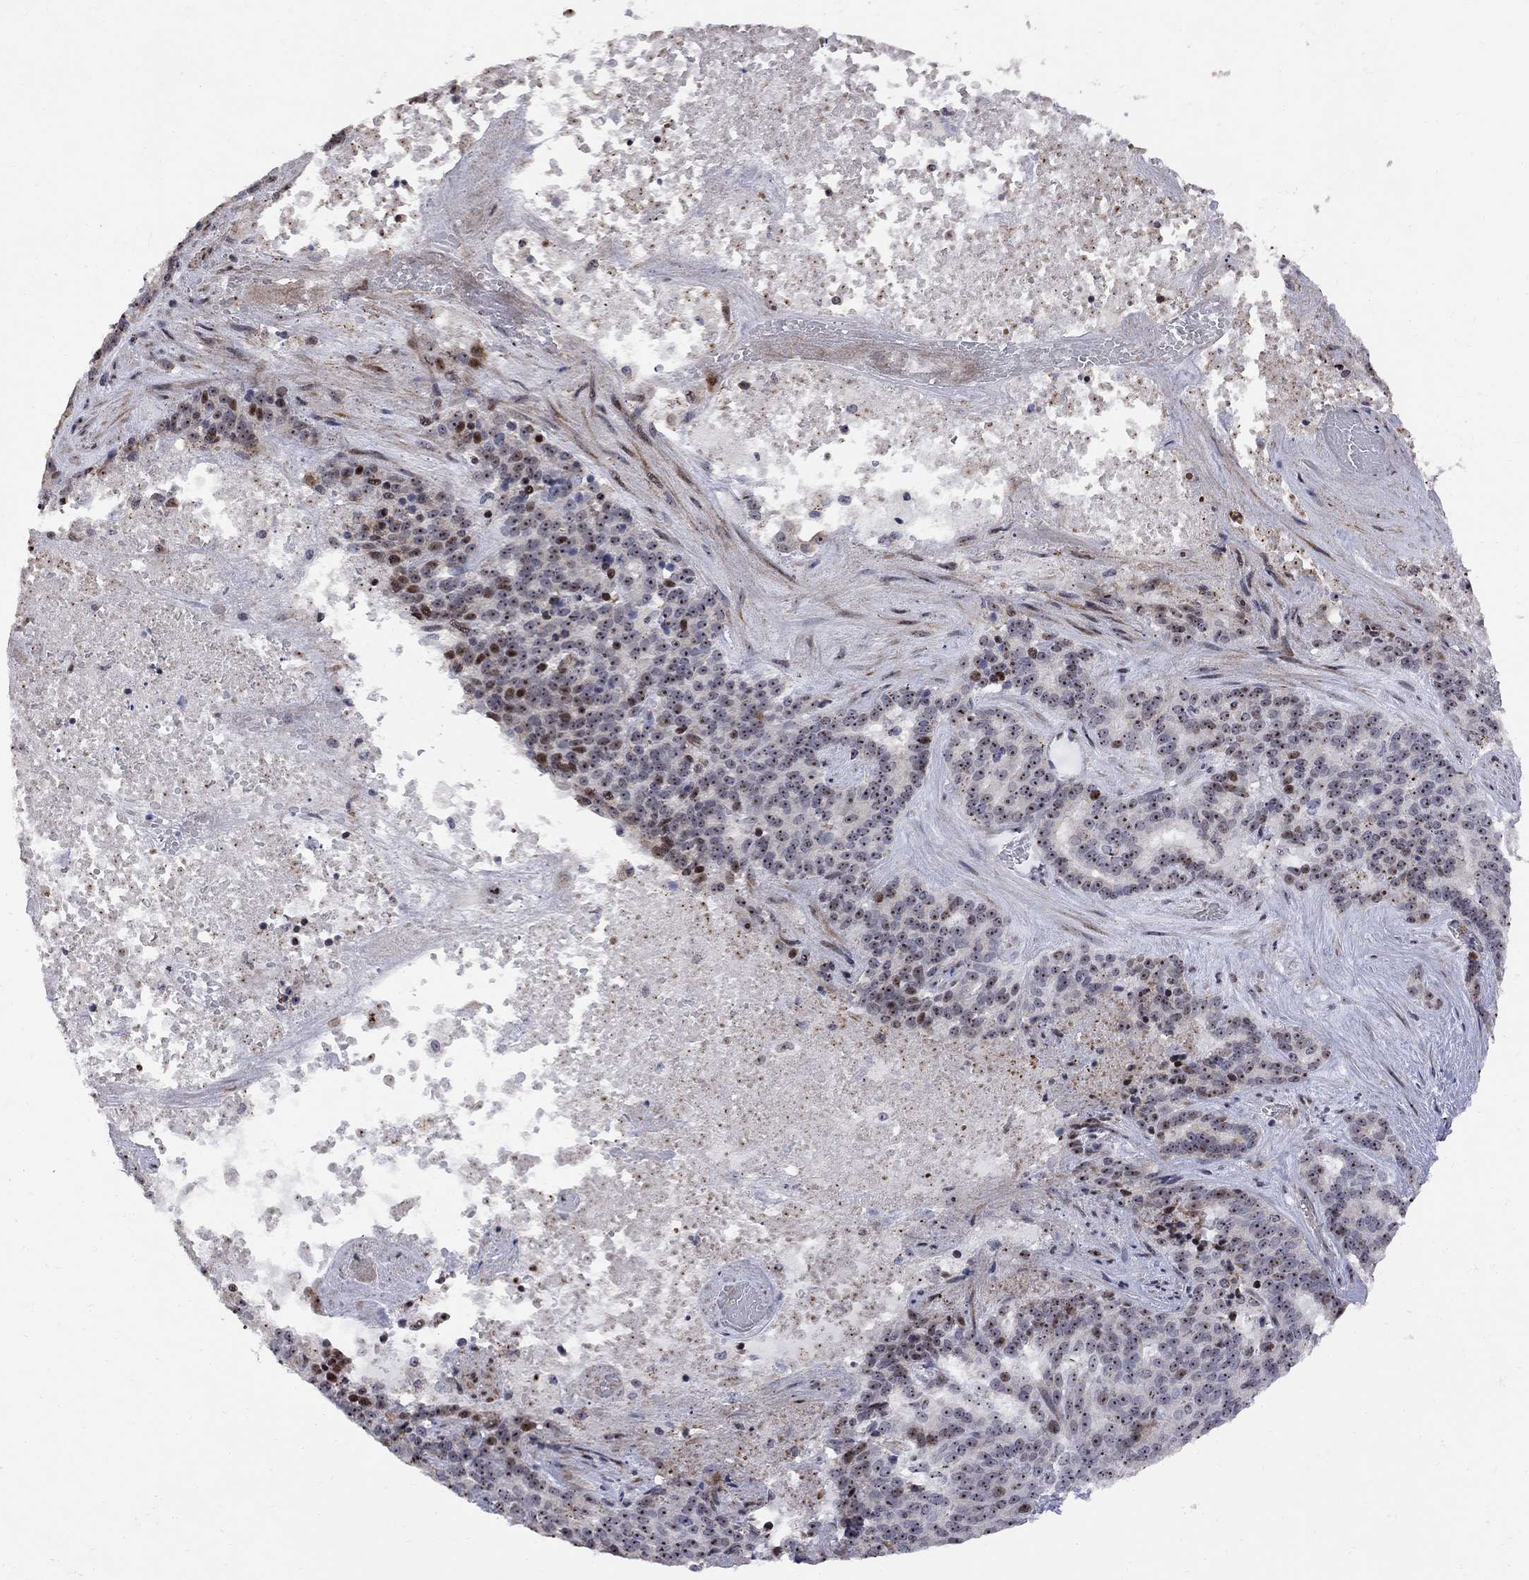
{"staining": {"intensity": "moderate", "quantity": "25%-75%", "location": "nuclear"}, "tissue": "liver cancer", "cell_type": "Tumor cells", "image_type": "cancer", "snomed": [{"axis": "morphology", "description": "Cholangiocarcinoma"}, {"axis": "topography", "description": "Liver"}], "caption": "A medium amount of moderate nuclear staining is appreciated in about 25%-75% of tumor cells in liver cancer (cholangiocarcinoma) tissue.", "gene": "DHX33", "patient": {"sex": "female", "age": 47}}